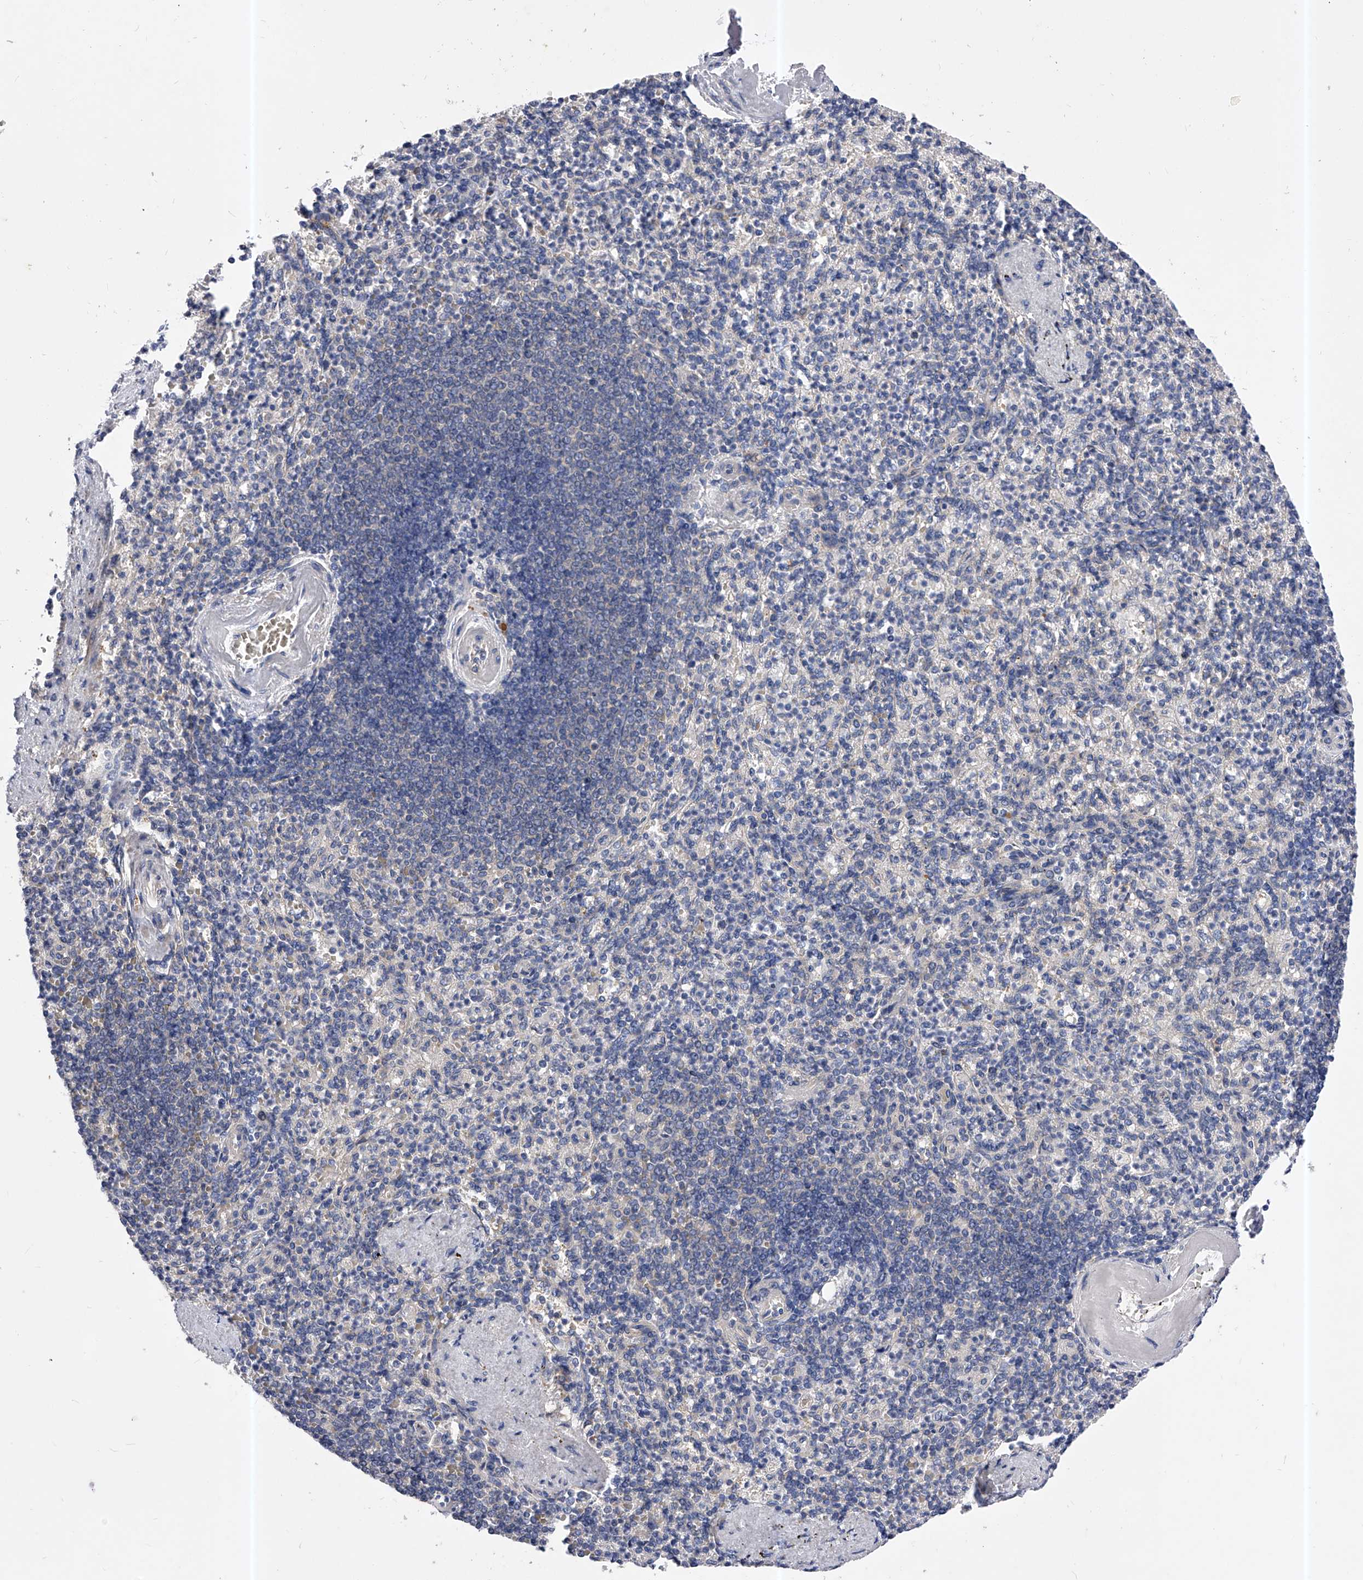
{"staining": {"intensity": "negative", "quantity": "none", "location": "none"}, "tissue": "spleen", "cell_type": "Cells in red pulp", "image_type": "normal", "snomed": [{"axis": "morphology", "description": "Normal tissue, NOS"}, {"axis": "topography", "description": "Spleen"}], "caption": "Cells in red pulp are negative for protein expression in normal human spleen. (DAB immunohistochemistry (IHC), high magnification).", "gene": "PPP5C", "patient": {"sex": "female", "age": 74}}